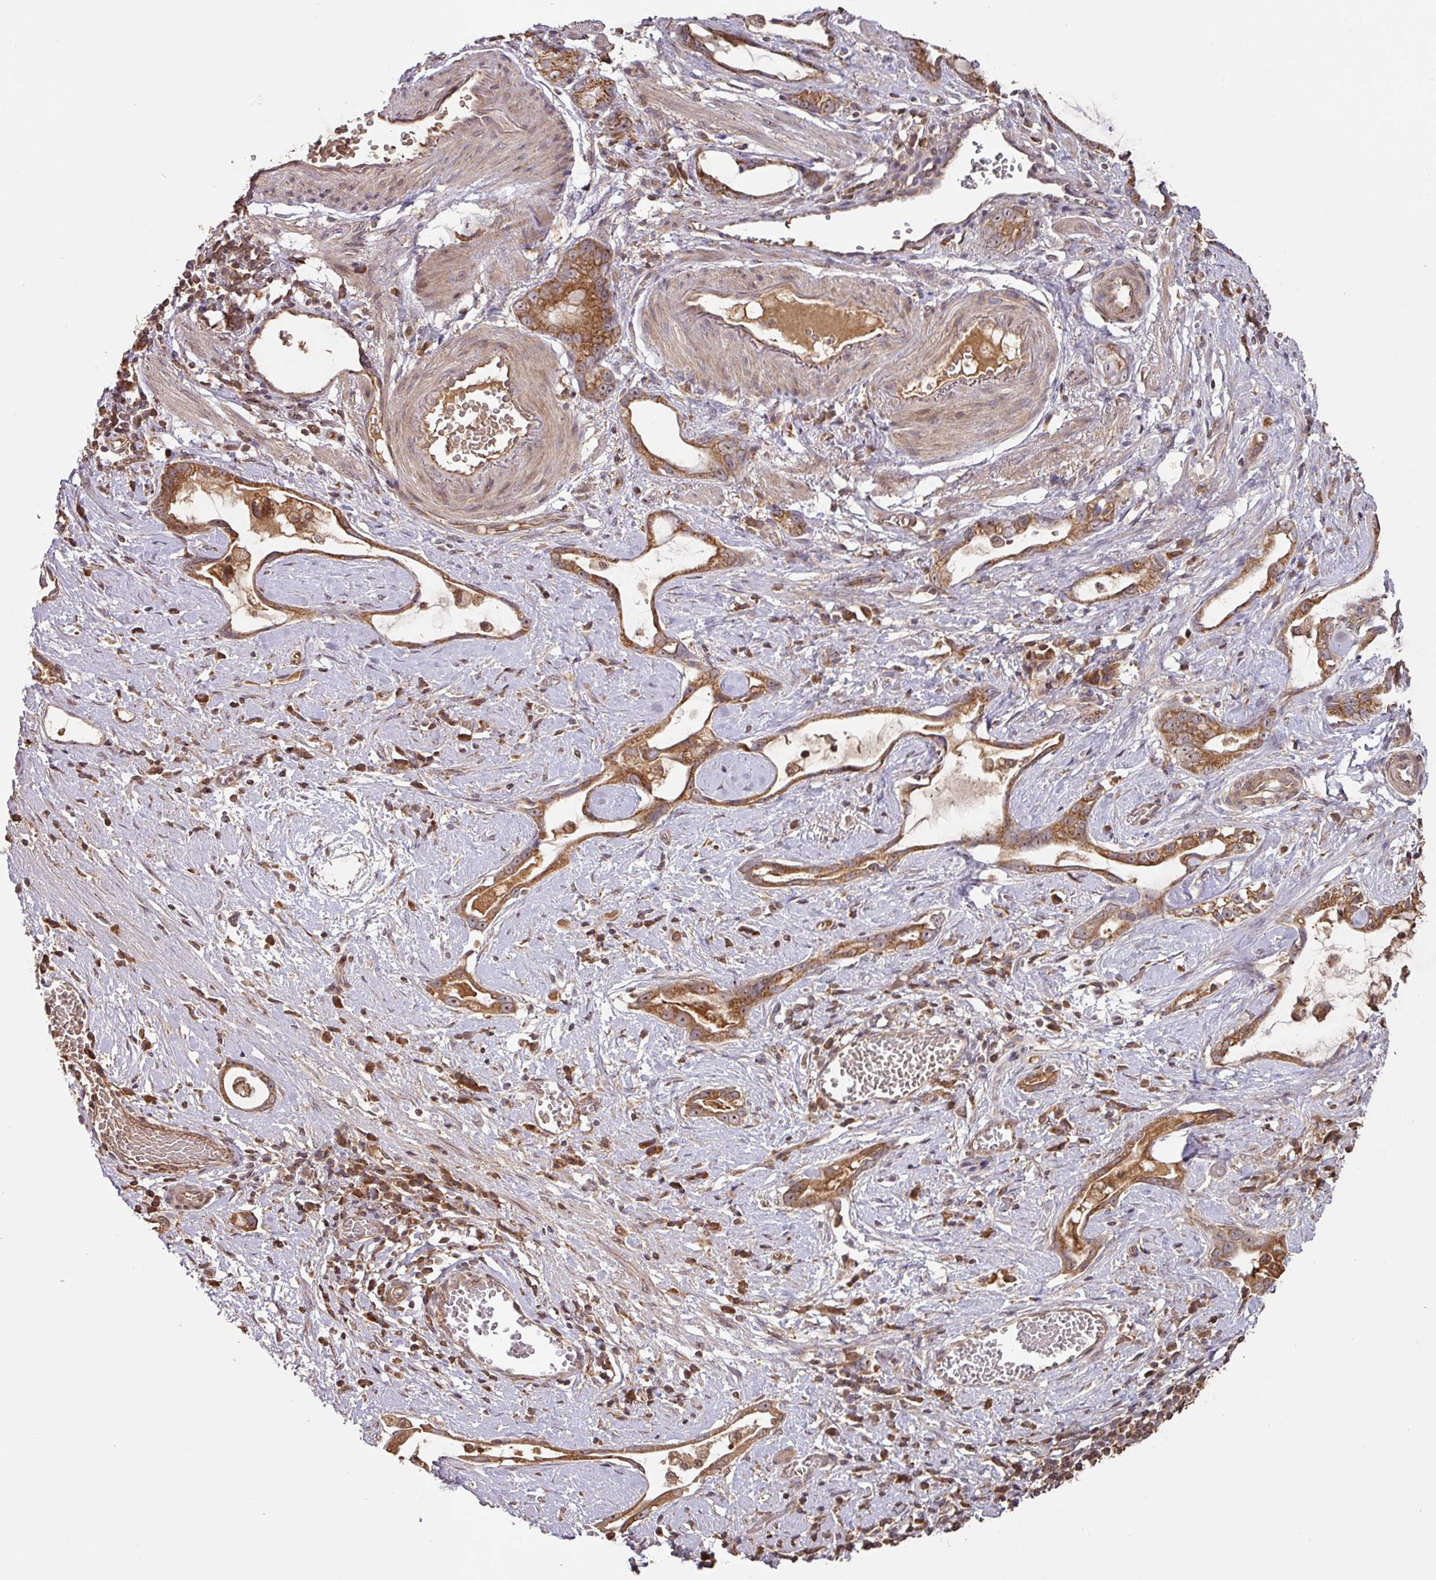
{"staining": {"intensity": "strong", "quantity": ">75%", "location": "cytoplasmic/membranous"}, "tissue": "stomach cancer", "cell_type": "Tumor cells", "image_type": "cancer", "snomed": [{"axis": "morphology", "description": "Adenocarcinoma, NOS"}, {"axis": "topography", "description": "Stomach"}], "caption": "Immunohistochemical staining of stomach cancer exhibits high levels of strong cytoplasmic/membranous protein staining in about >75% of tumor cells.", "gene": "MRRF", "patient": {"sex": "male", "age": 55}}